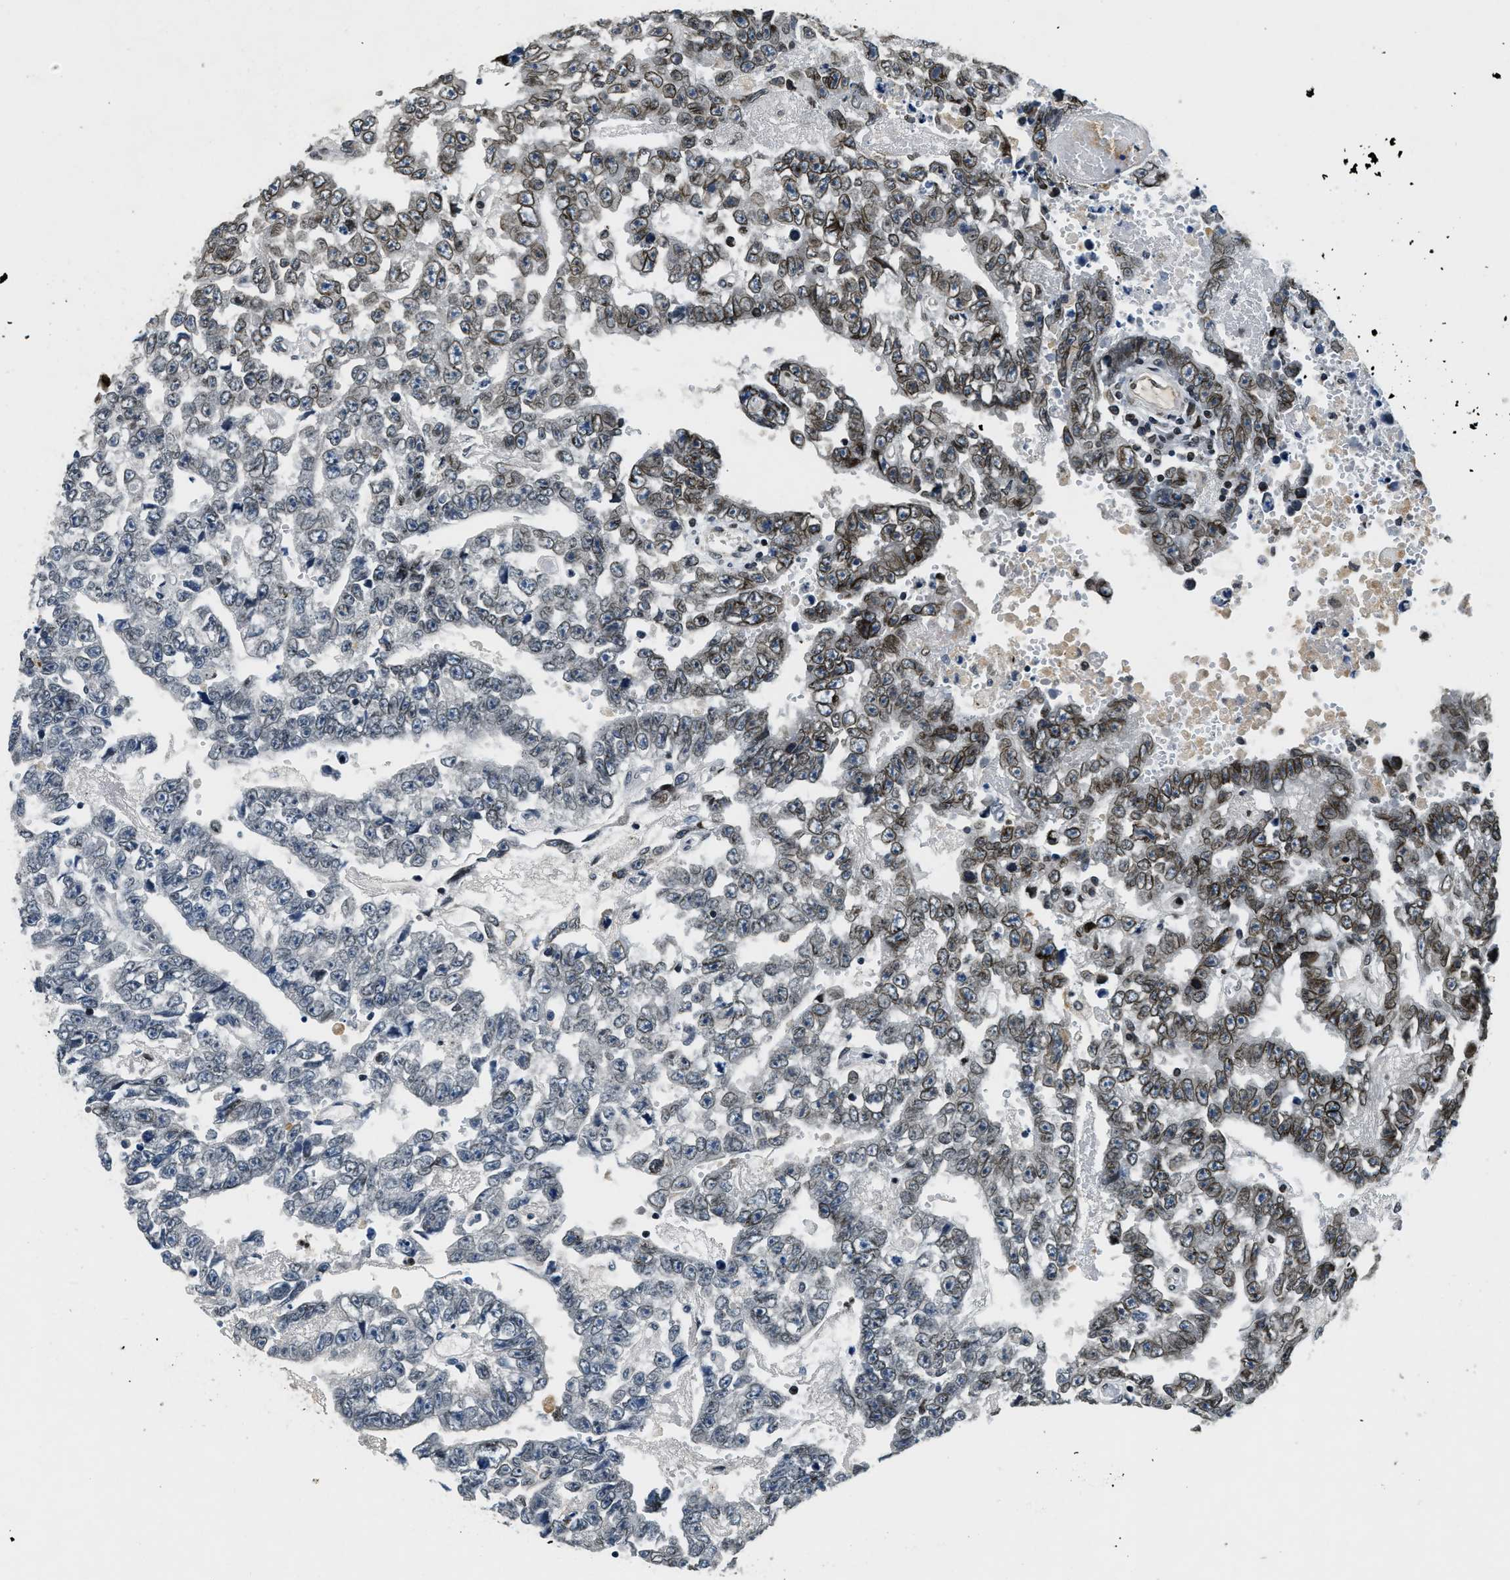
{"staining": {"intensity": "moderate", "quantity": "25%-75%", "location": "cytoplasmic/membranous,nuclear"}, "tissue": "testis cancer", "cell_type": "Tumor cells", "image_type": "cancer", "snomed": [{"axis": "morphology", "description": "Carcinoma, Embryonal, NOS"}, {"axis": "topography", "description": "Testis"}], "caption": "Human embryonal carcinoma (testis) stained with a brown dye demonstrates moderate cytoplasmic/membranous and nuclear positive positivity in approximately 25%-75% of tumor cells.", "gene": "ZC3HC1", "patient": {"sex": "male", "age": 25}}